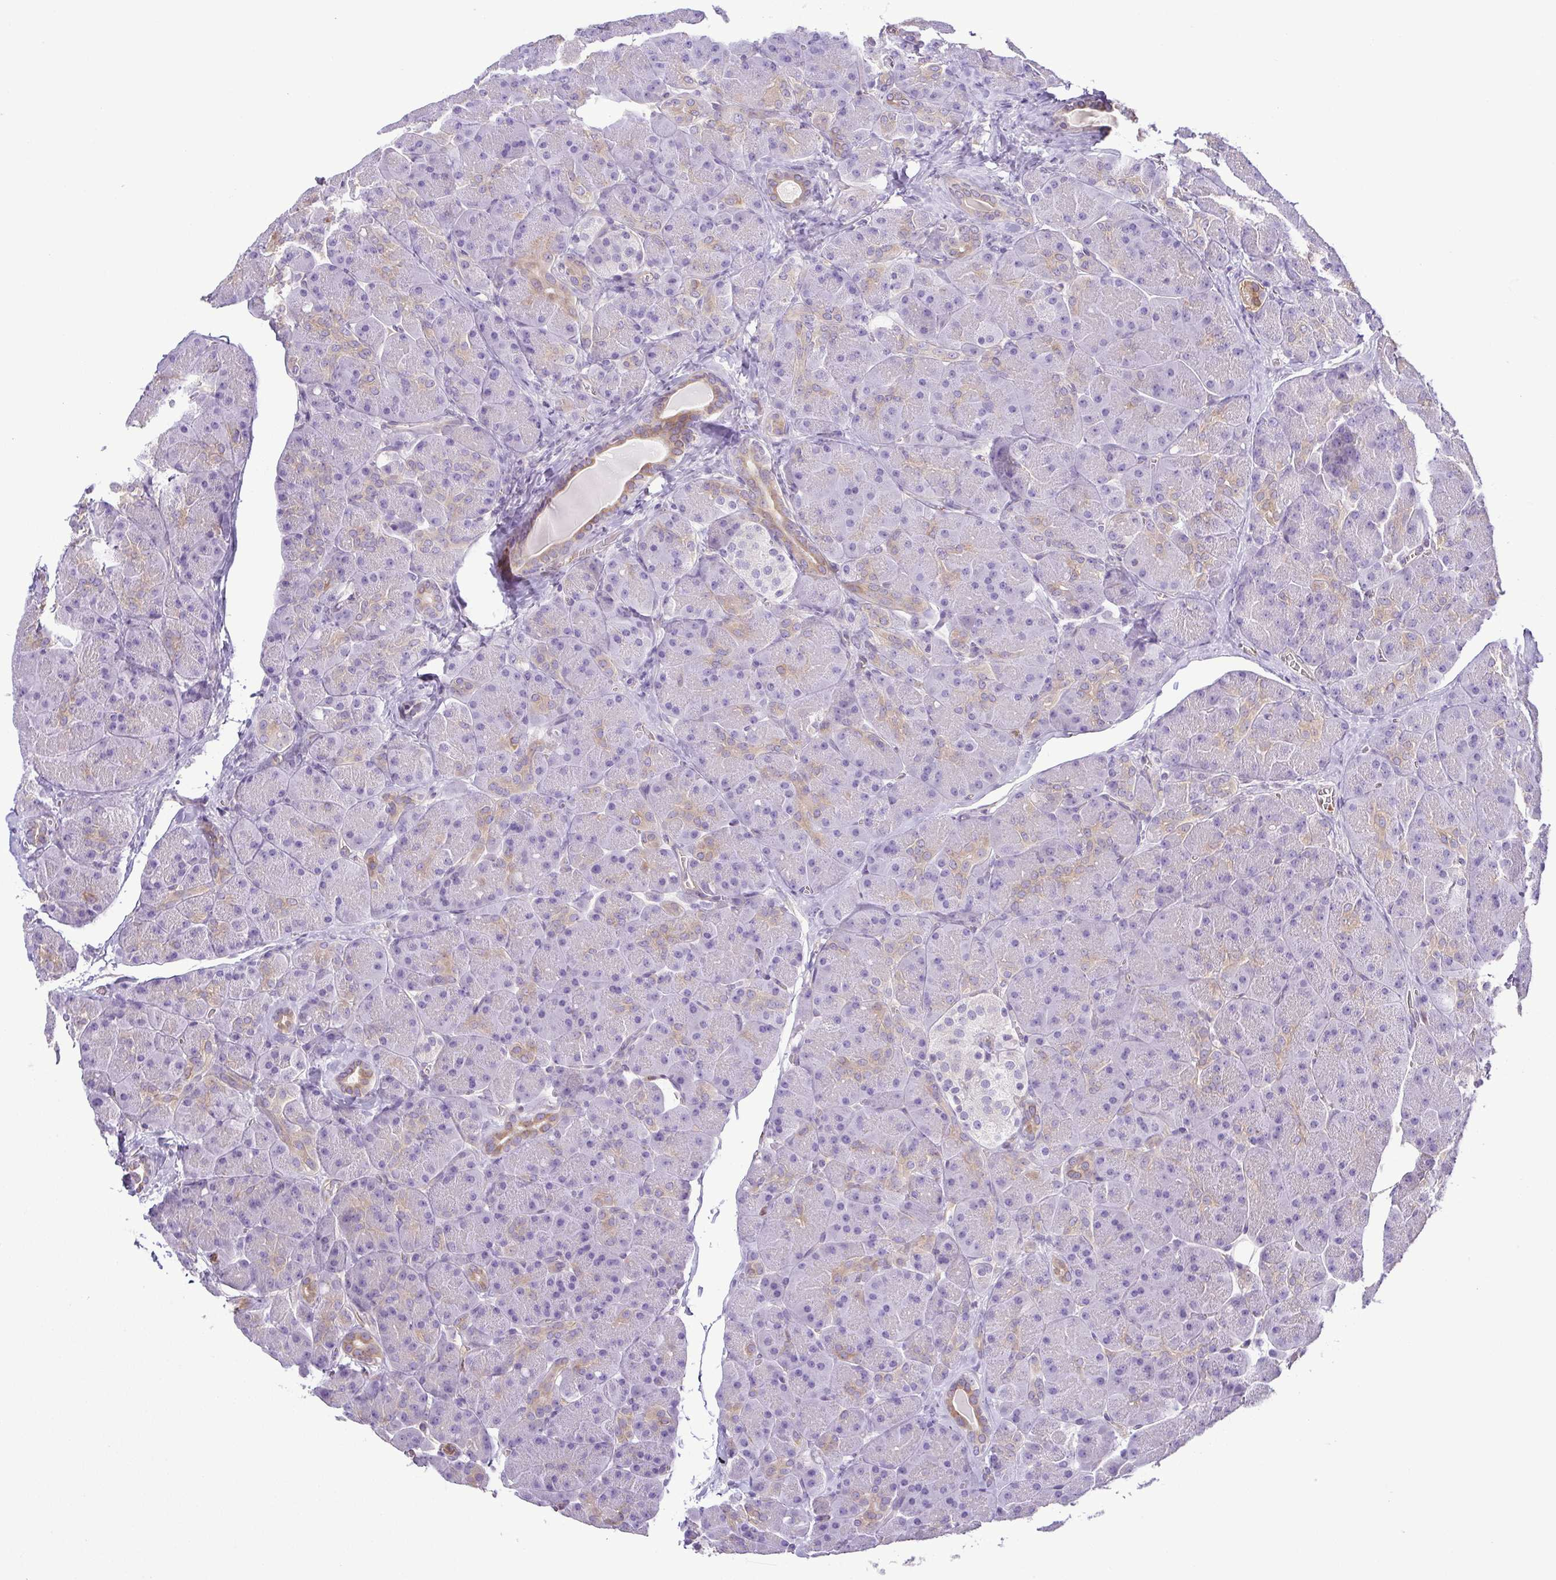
{"staining": {"intensity": "weak", "quantity": "<25%", "location": "cytoplasmic/membranous"}, "tissue": "pancreas", "cell_type": "Exocrine glandular cells", "image_type": "normal", "snomed": [{"axis": "morphology", "description": "Normal tissue, NOS"}, {"axis": "topography", "description": "Pancreas"}], "caption": "Micrograph shows no significant protein positivity in exocrine glandular cells of benign pancreas. (IHC, brightfield microscopy, high magnification).", "gene": "MYL10", "patient": {"sex": "male", "age": 55}}